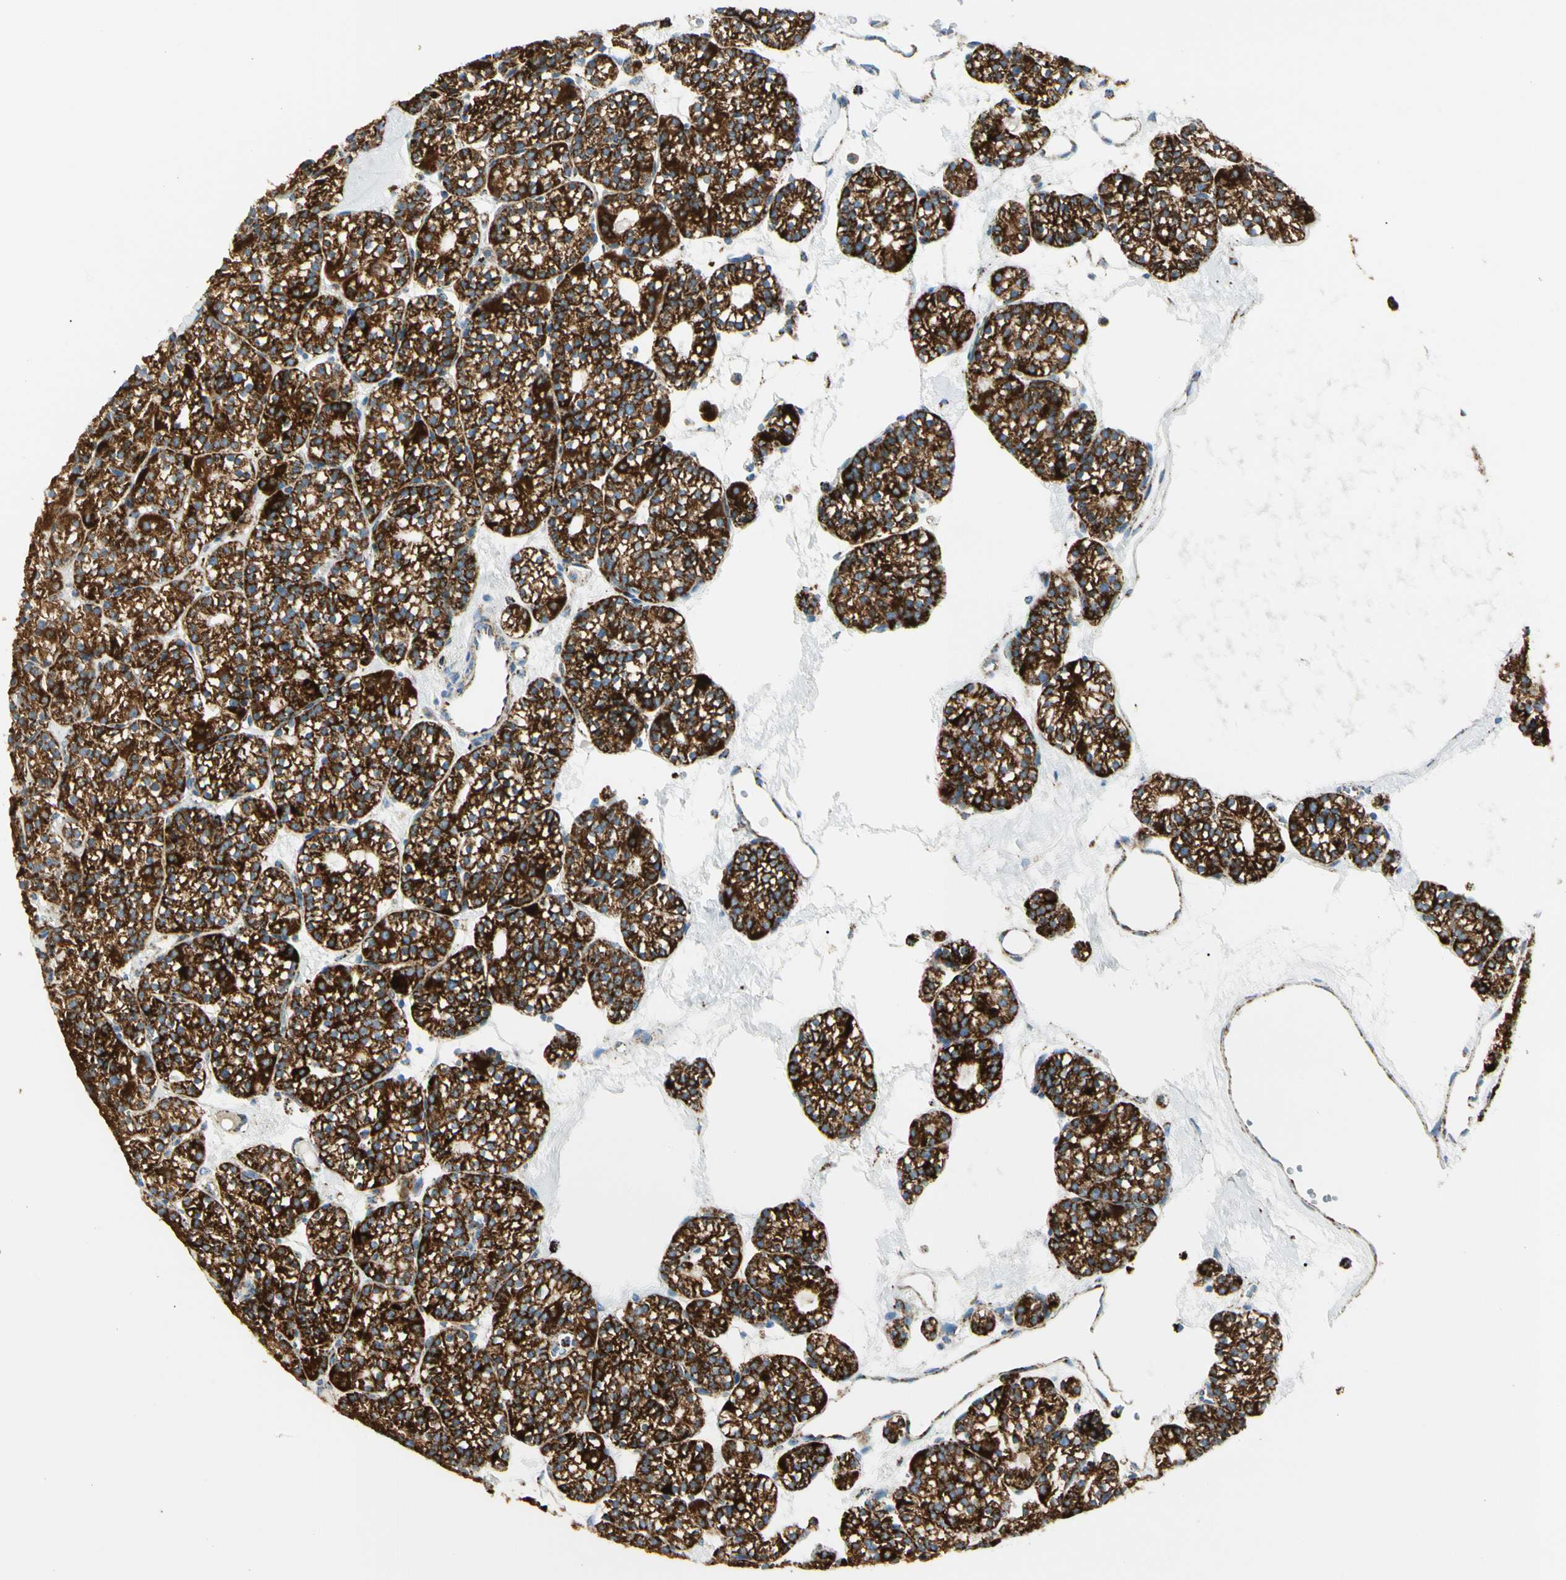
{"staining": {"intensity": "strong", "quantity": ">75%", "location": "cytoplasmic/membranous"}, "tissue": "parathyroid gland", "cell_type": "Glandular cells", "image_type": "normal", "snomed": [{"axis": "morphology", "description": "Normal tissue, NOS"}, {"axis": "topography", "description": "Parathyroid gland"}], "caption": "Strong cytoplasmic/membranous expression is seen in approximately >75% of glandular cells in normal parathyroid gland.", "gene": "ME2", "patient": {"sex": "female", "age": 64}}